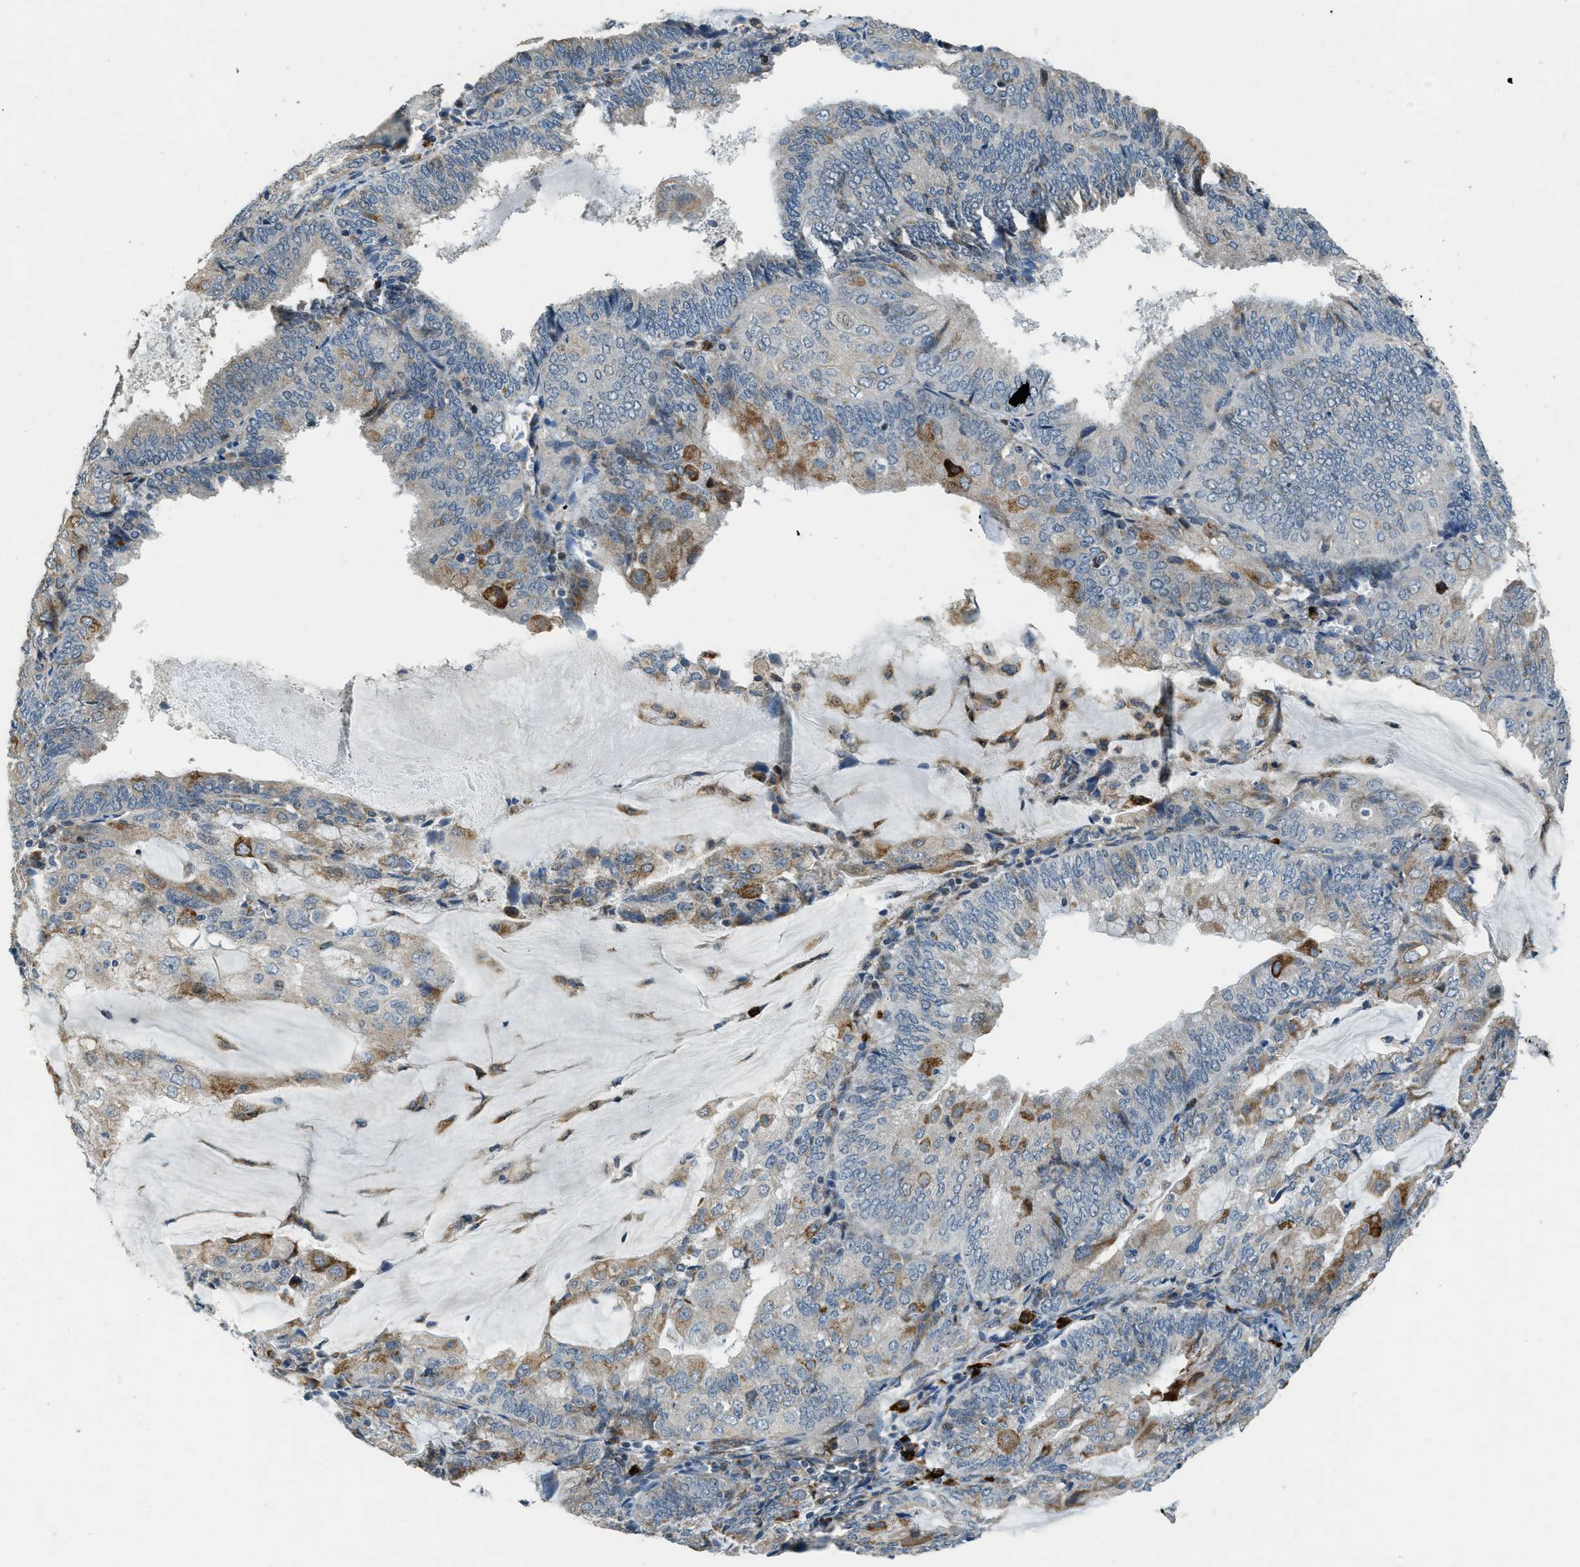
{"staining": {"intensity": "moderate", "quantity": "<25%", "location": "cytoplasmic/membranous"}, "tissue": "endometrial cancer", "cell_type": "Tumor cells", "image_type": "cancer", "snomed": [{"axis": "morphology", "description": "Adenocarcinoma, NOS"}, {"axis": "topography", "description": "Endometrium"}], "caption": "Tumor cells display low levels of moderate cytoplasmic/membranous staining in approximately <25% of cells in endometrial adenocarcinoma. (Stains: DAB in brown, nuclei in blue, Microscopy: brightfield microscopy at high magnification).", "gene": "HERC2", "patient": {"sex": "female", "age": 81}}